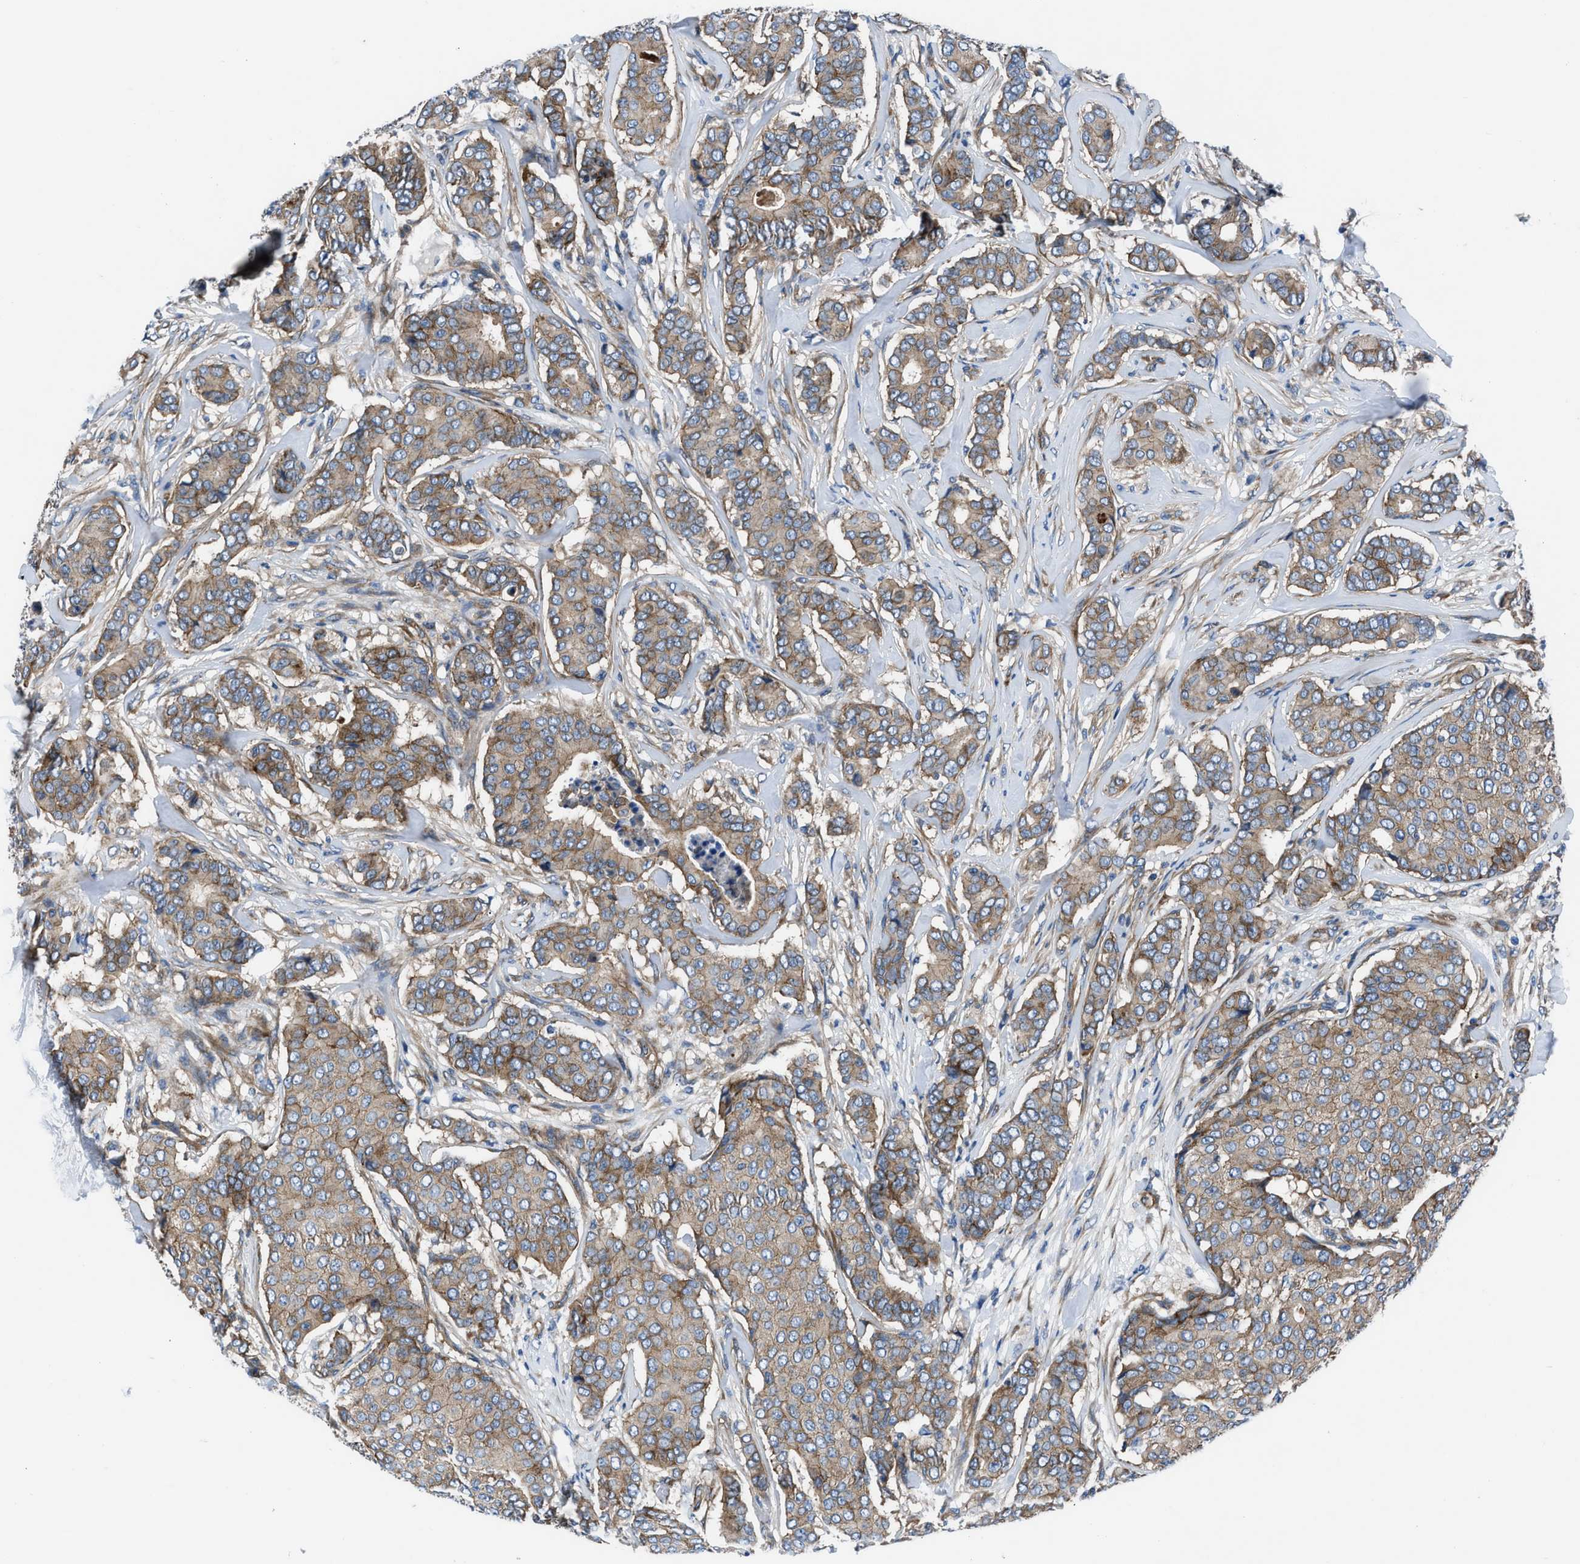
{"staining": {"intensity": "moderate", "quantity": ">75%", "location": "cytoplasmic/membranous"}, "tissue": "breast cancer", "cell_type": "Tumor cells", "image_type": "cancer", "snomed": [{"axis": "morphology", "description": "Duct carcinoma"}, {"axis": "topography", "description": "Breast"}], "caption": "Immunohistochemistry image of neoplastic tissue: breast cancer (invasive ductal carcinoma) stained using IHC demonstrates medium levels of moderate protein expression localized specifically in the cytoplasmic/membranous of tumor cells, appearing as a cytoplasmic/membranous brown color.", "gene": "TRIP4", "patient": {"sex": "female", "age": 75}}